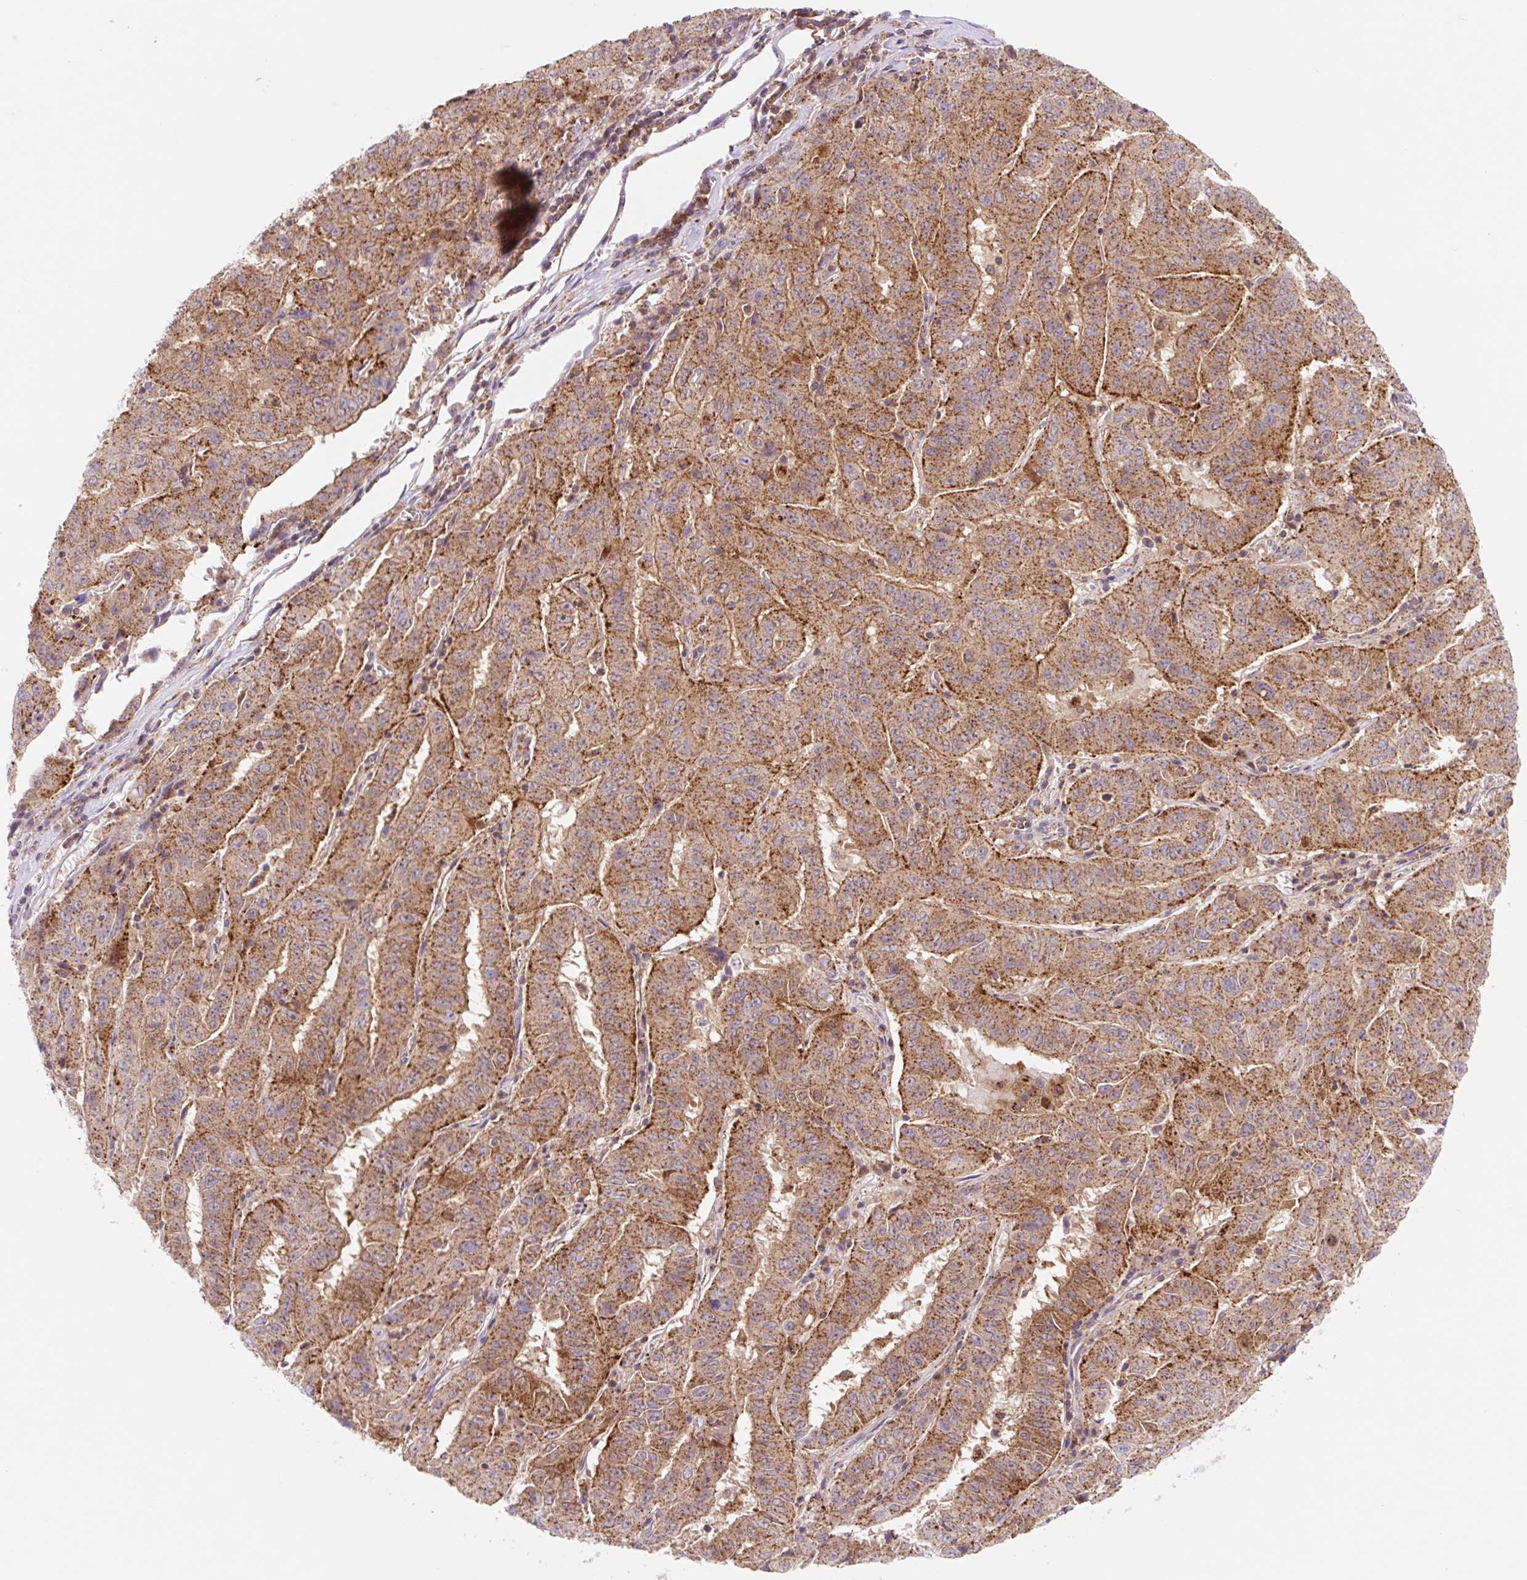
{"staining": {"intensity": "strong", "quantity": ">75%", "location": "cytoplasmic/membranous"}, "tissue": "pancreatic cancer", "cell_type": "Tumor cells", "image_type": "cancer", "snomed": [{"axis": "morphology", "description": "Adenocarcinoma, NOS"}, {"axis": "topography", "description": "Pancreas"}], "caption": "A high-resolution micrograph shows immunohistochemistry staining of pancreatic cancer (adenocarcinoma), which reveals strong cytoplasmic/membranous staining in approximately >75% of tumor cells. Immunohistochemistry stains the protein in brown and the nuclei are stained blue.", "gene": "VPS4A", "patient": {"sex": "male", "age": 63}}